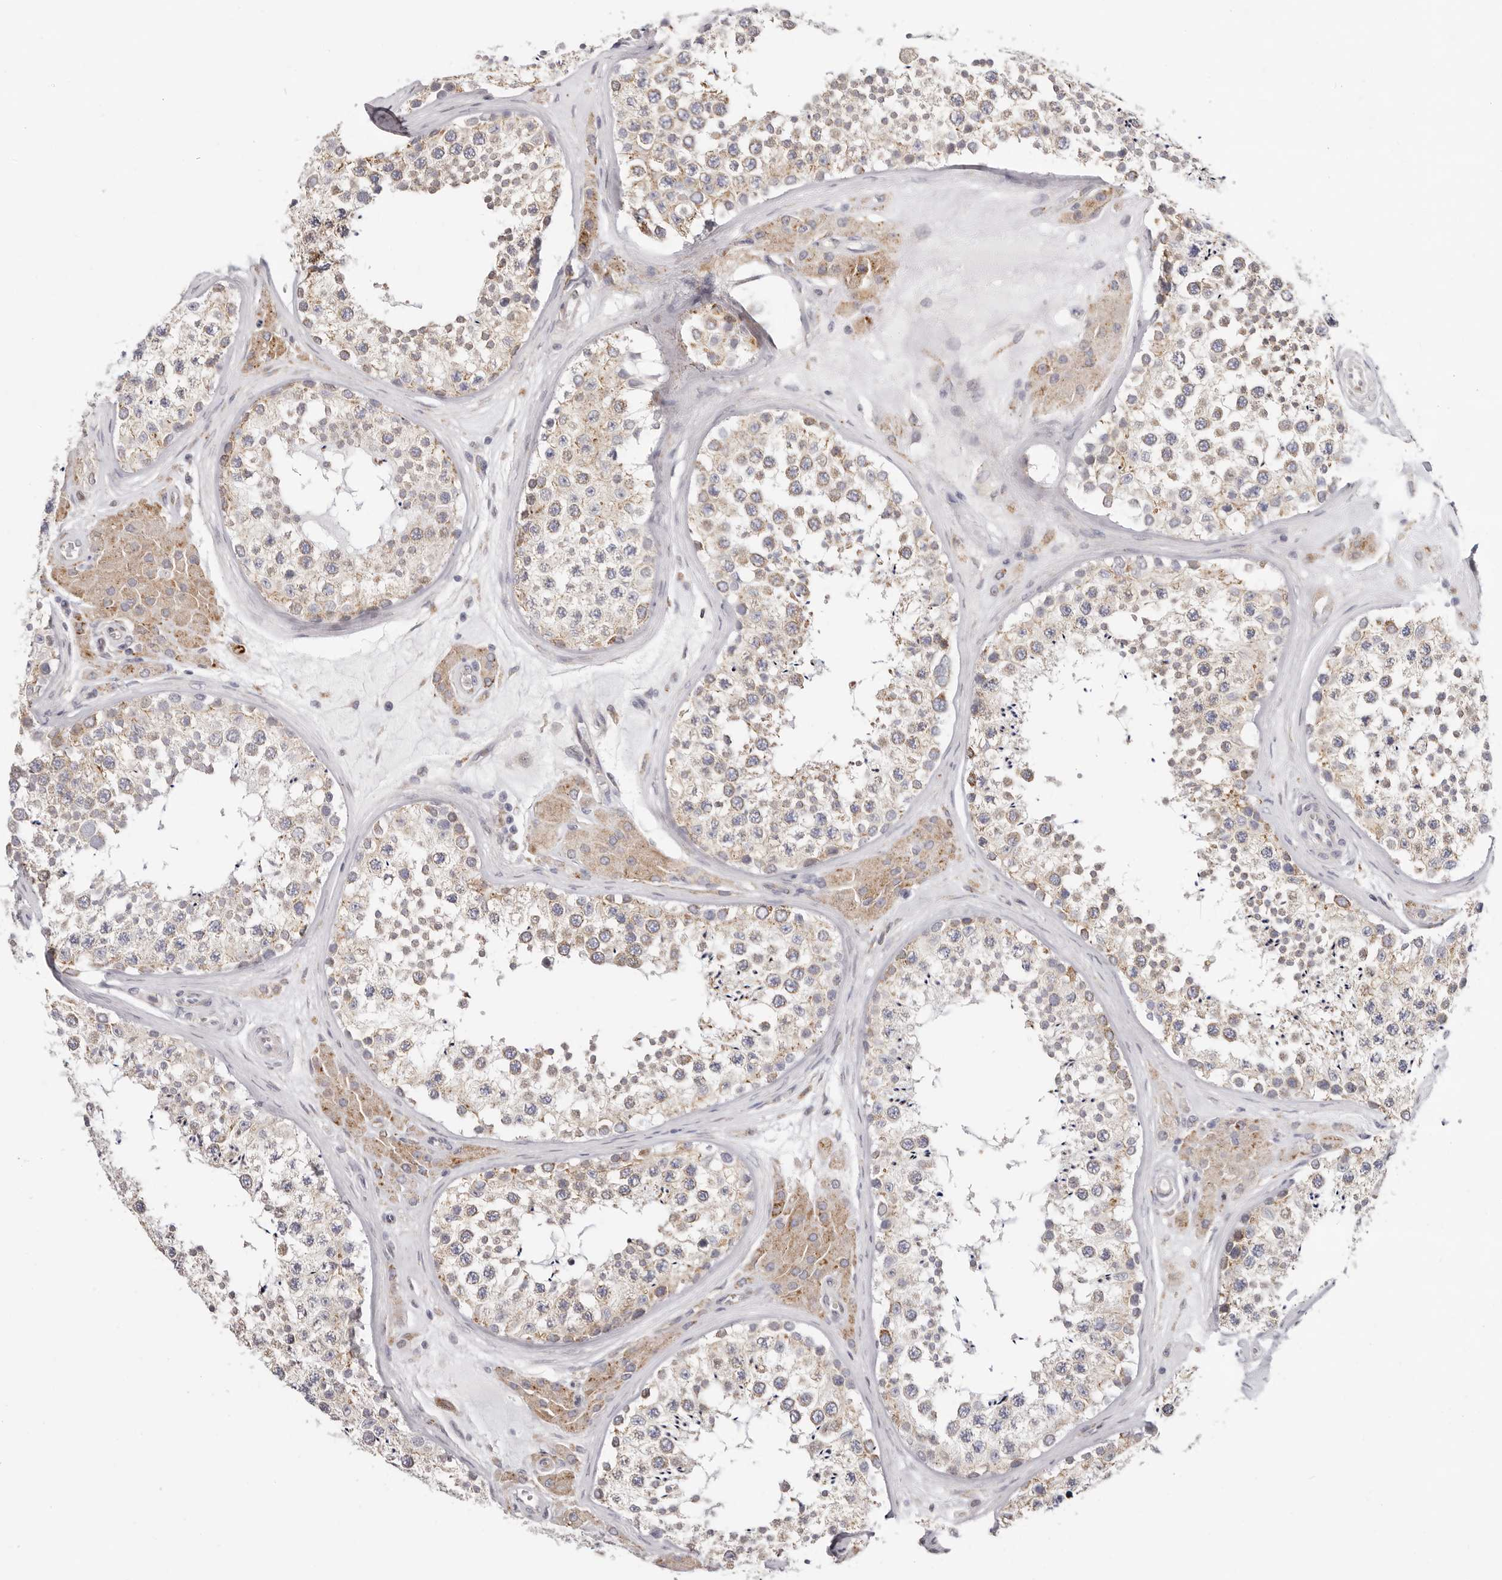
{"staining": {"intensity": "moderate", "quantity": "25%-75%", "location": "cytoplasmic/membranous"}, "tissue": "testis", "cell_type": "Cells in seminiferous ducts", "image_type": "normal", "snomed": [{"axis": "morphology", "description": "Normal tissue, NOS"}, {"axis": "topography", "description": "Testis"}], "caption": "Cells in seminiferous ducts demonstrate medium levels of moderate cytoplasmic/membranous positivity in approximately 25%-75% of cells in unremarkable human testis.", "gene": "IL32", "patient": {"sex": "male", "age": 46}}